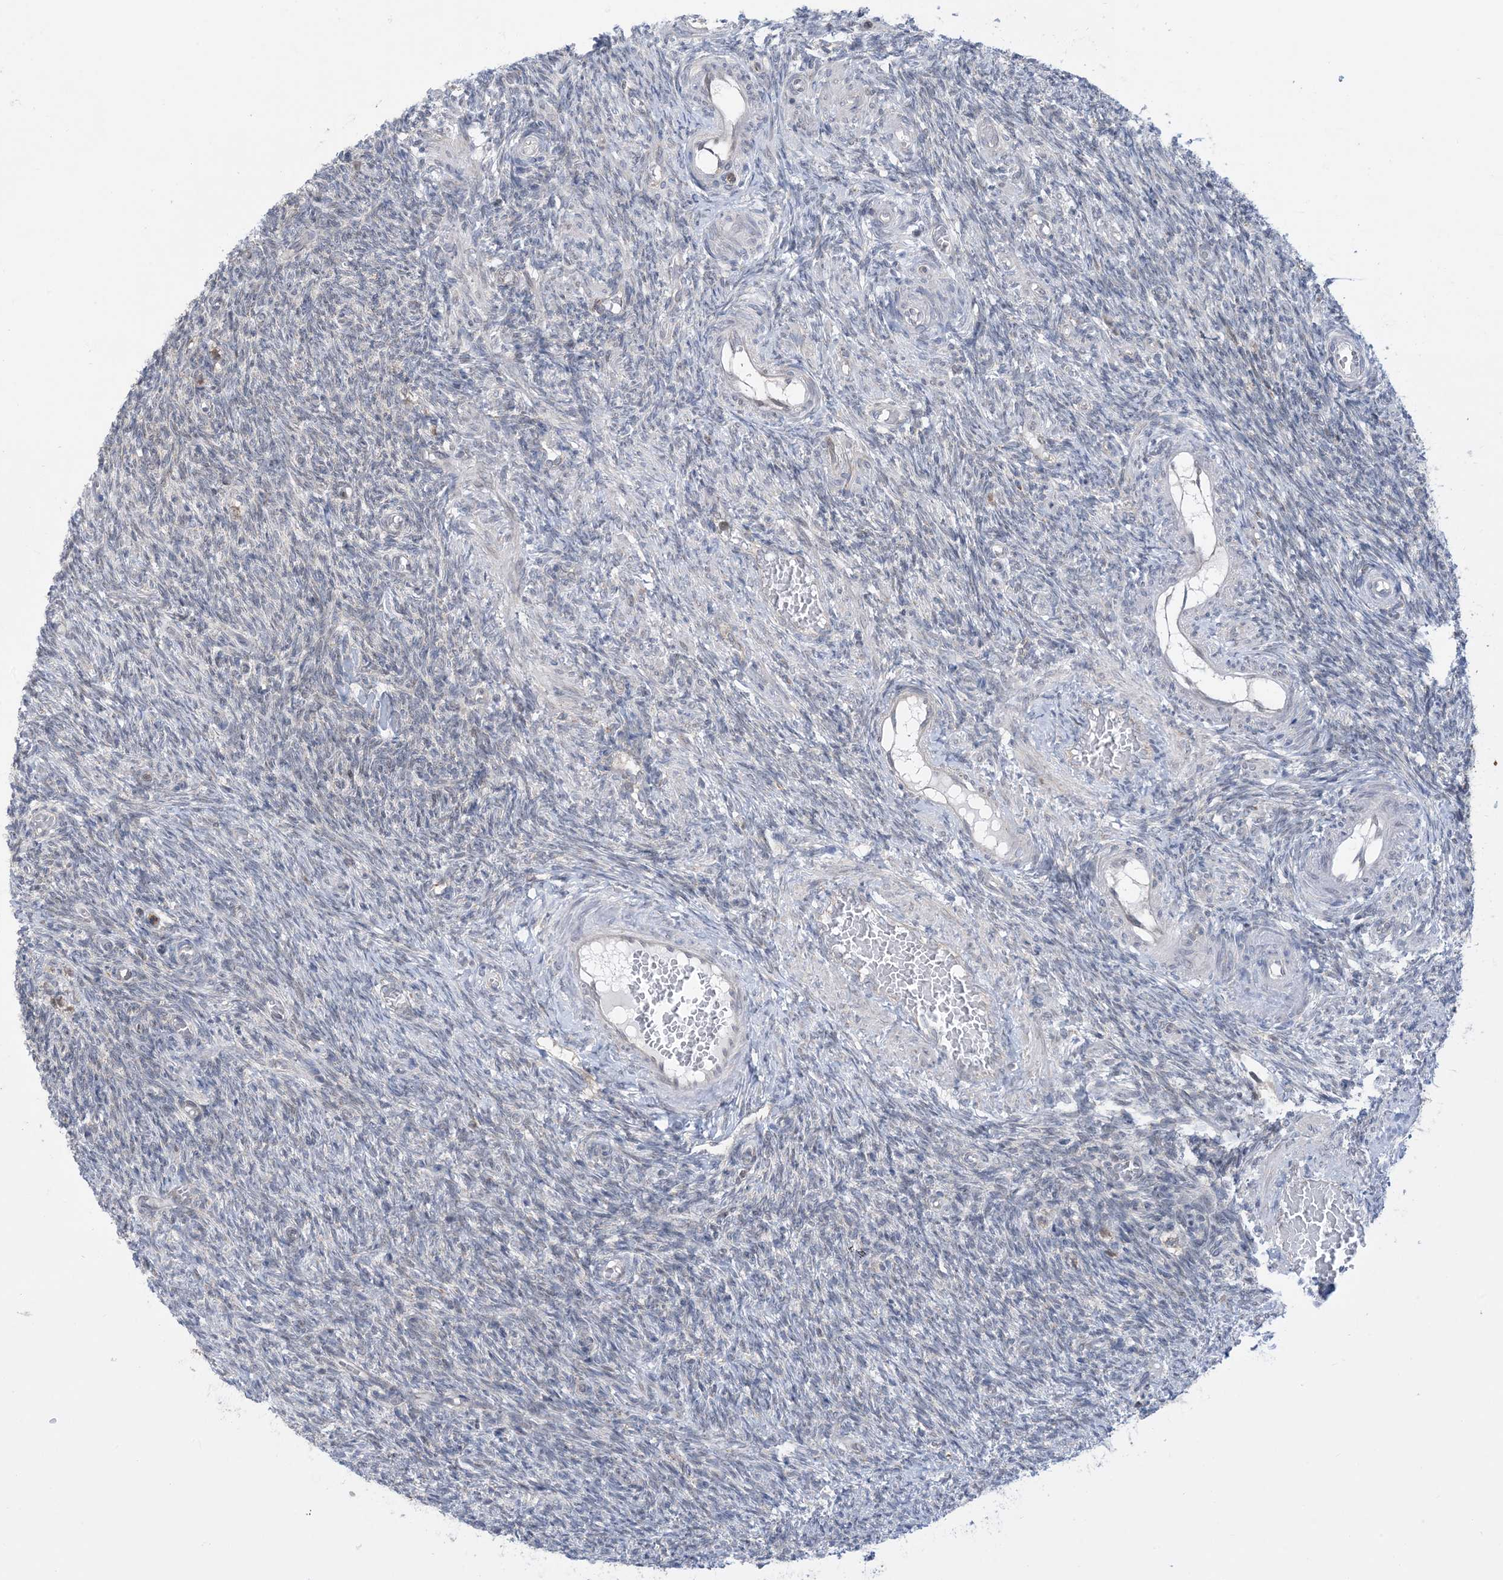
{"staining": {"intensity": "negative", "quantity": "none", "location": "none"}, "tissue": "ovary", "cell_type": "Ovarian stroma cells", "image_type": "normal", "snomed": [{"axis": "morphology", "description": "Normal tissue, NOS"}, {"axis": "topography", "description": "Ovary"}], "caption": "An immunohistochemistry (IHC) photomicrograph of unremarkable ovary is shown. There is no staining in ovarian stroma cells of ovary. (DAB immunohistochemistry (IHC) with hematoxylin counter stain).", "gene": "CASP4", "patient": {"sex": "female", "age": 27}}